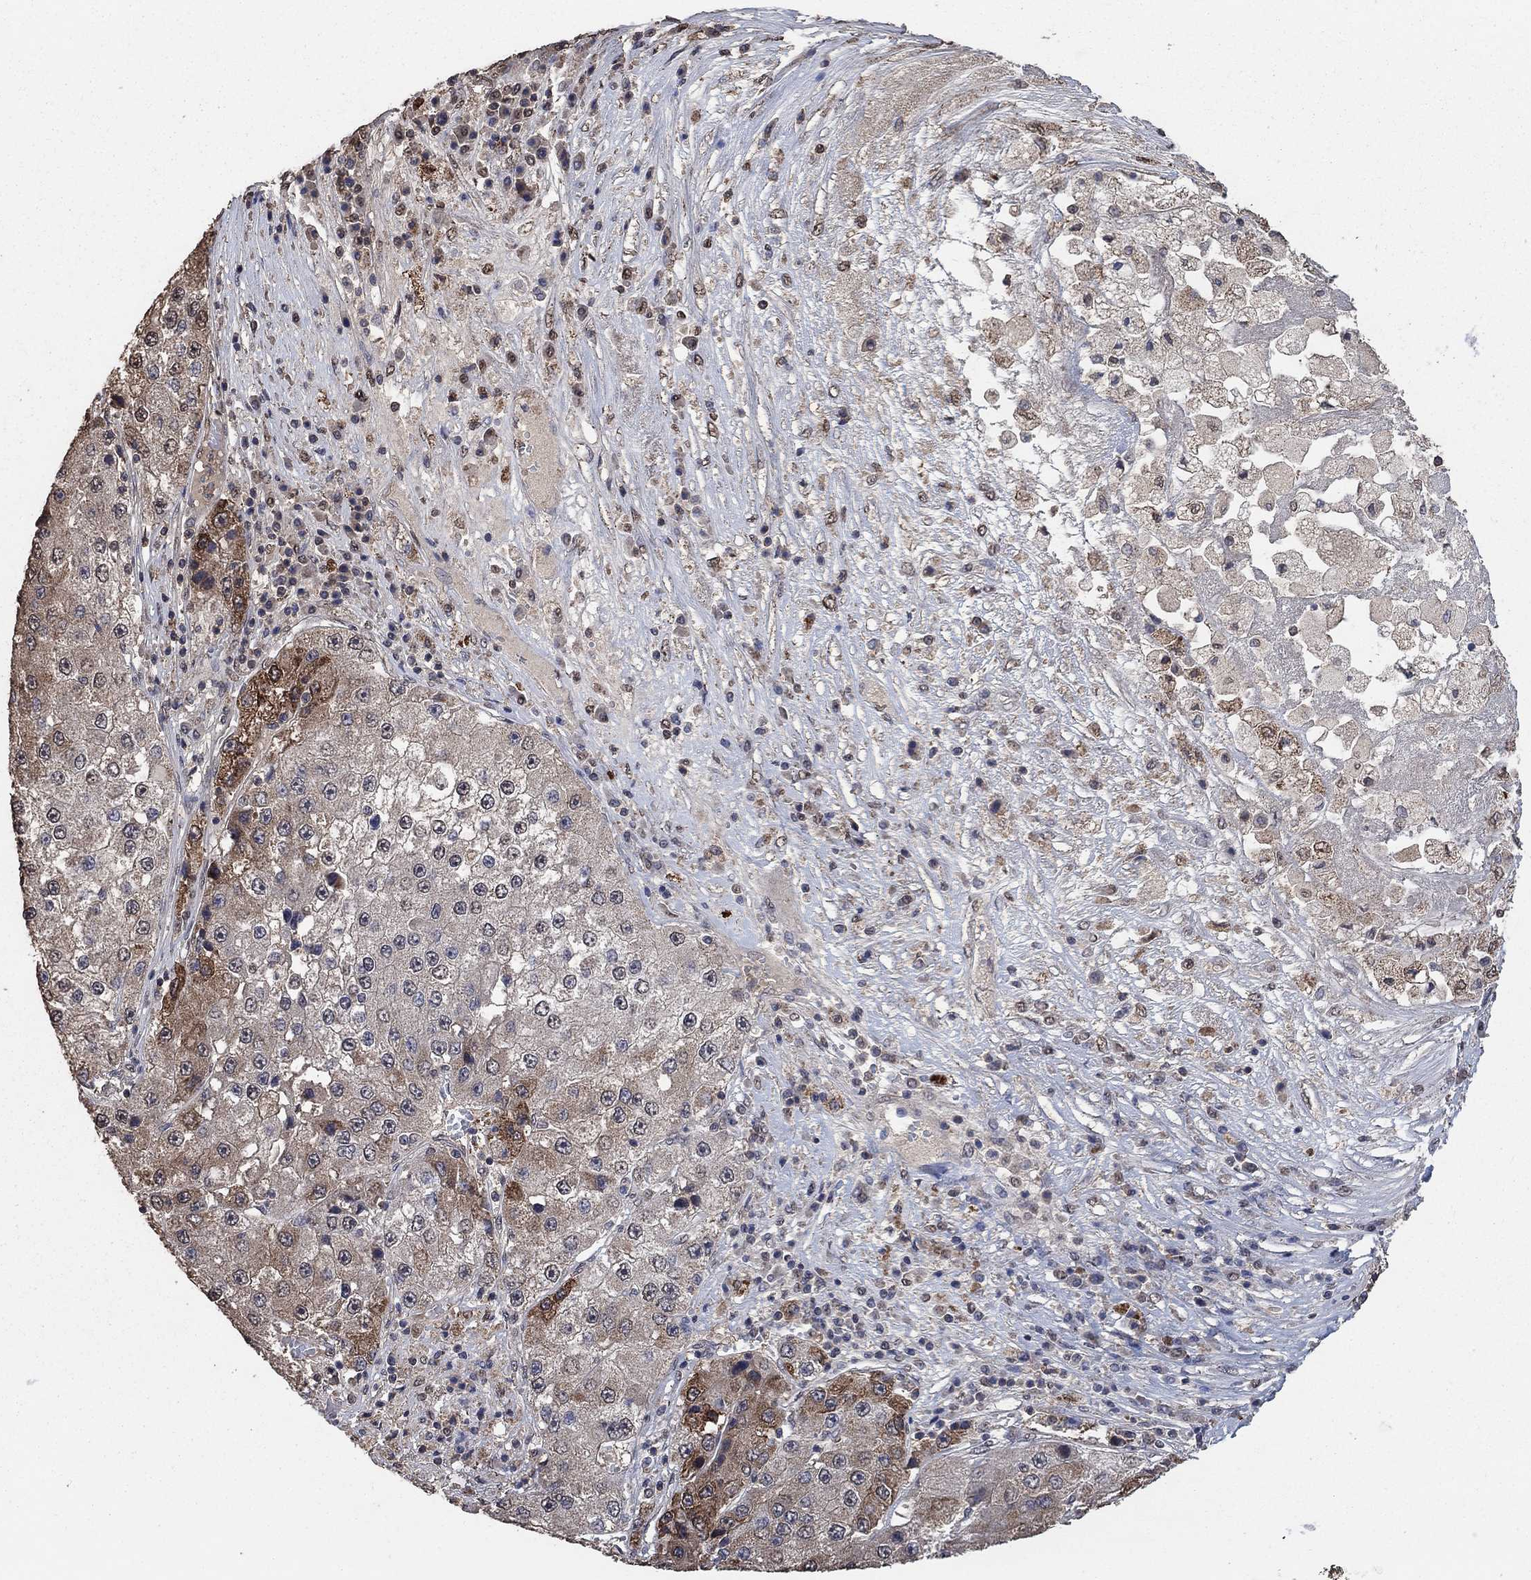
{"staining": {"intensity": "moderate", "quantity": "25%-75%", "location": "cytoplasmic/membranous"}, "tissue": "liver cancer", "cell_type": "Tumor cells", "image_type": "cancer", "snomed": [{"axis": "morphology", "description": "Carcinoma, Hepatocellular, NOS"}, {"axis": "topography", "description": "Liver"}], "caption": "Protein staining by immunohistochemistry (IHC) displays moderate cytoplasmic/membranous staining in approximately 25%-75% of tumor cells in liver cancer. Nuclei are stained in blue.", "gene": "MRPS24", "patient": {"sex": "female", "age": 73}}